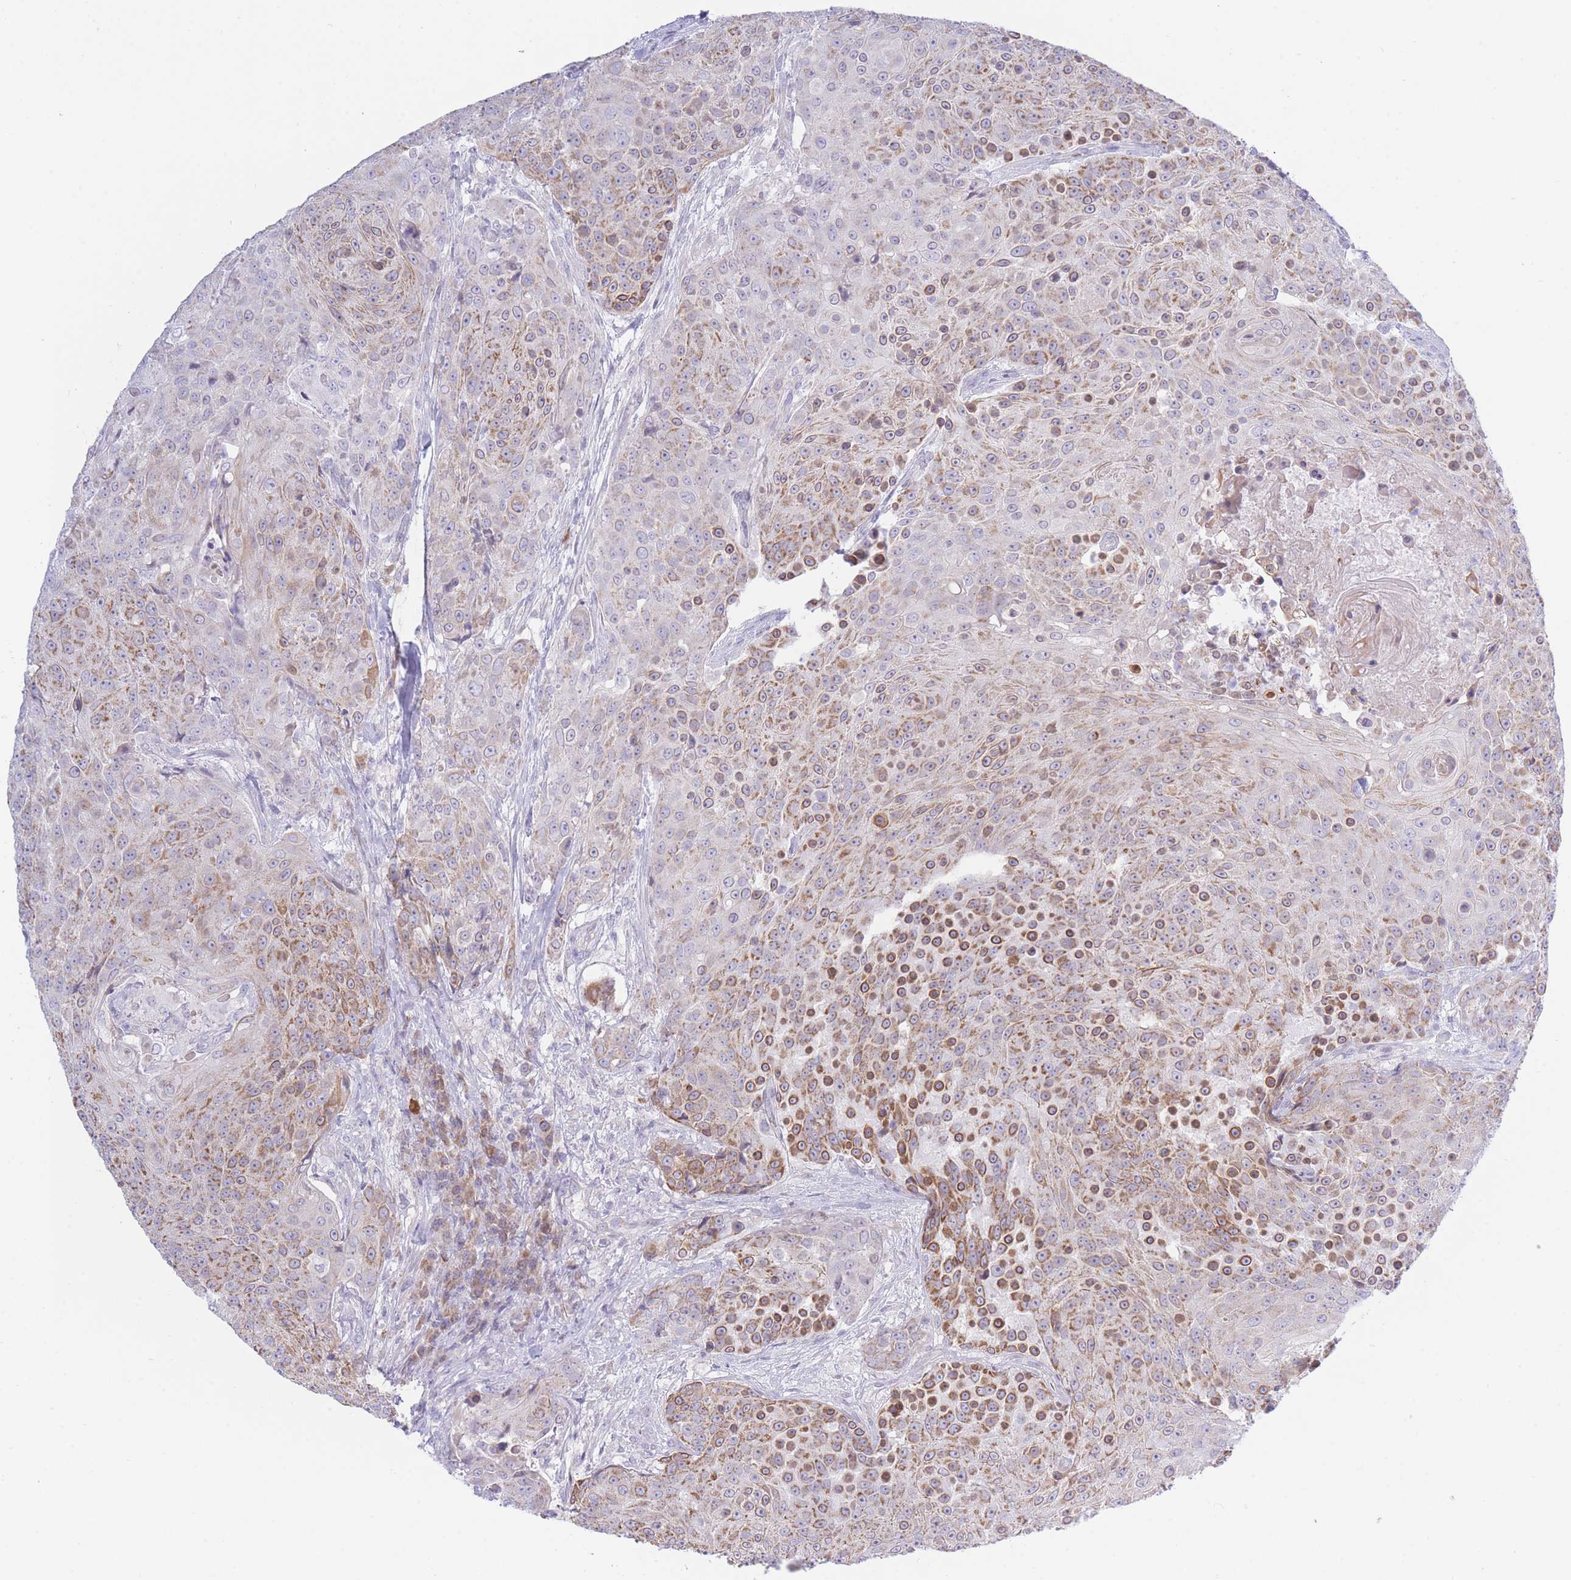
{"staining": {"intensity": "moderate", "quantity": ">75%", "location": "cytoplasmic/membranous"}, "tissue": "urothelial cancer", "cell_type": "Tumor cells", "image_type": "cancer", "snomed": [{"axis": "morphology", "description": "Urothelial carcinoma, High grade"}, {"axis": "topography", "description": "Urinary bladder"}], "caption": "Urothelial cancer stained with a brown dye exhibits moderate cytoplasmic/membranous positive staining in about >75% of tumor cells.", "gene": "NANP", "patient": {"sex": "female", "age": 63}}